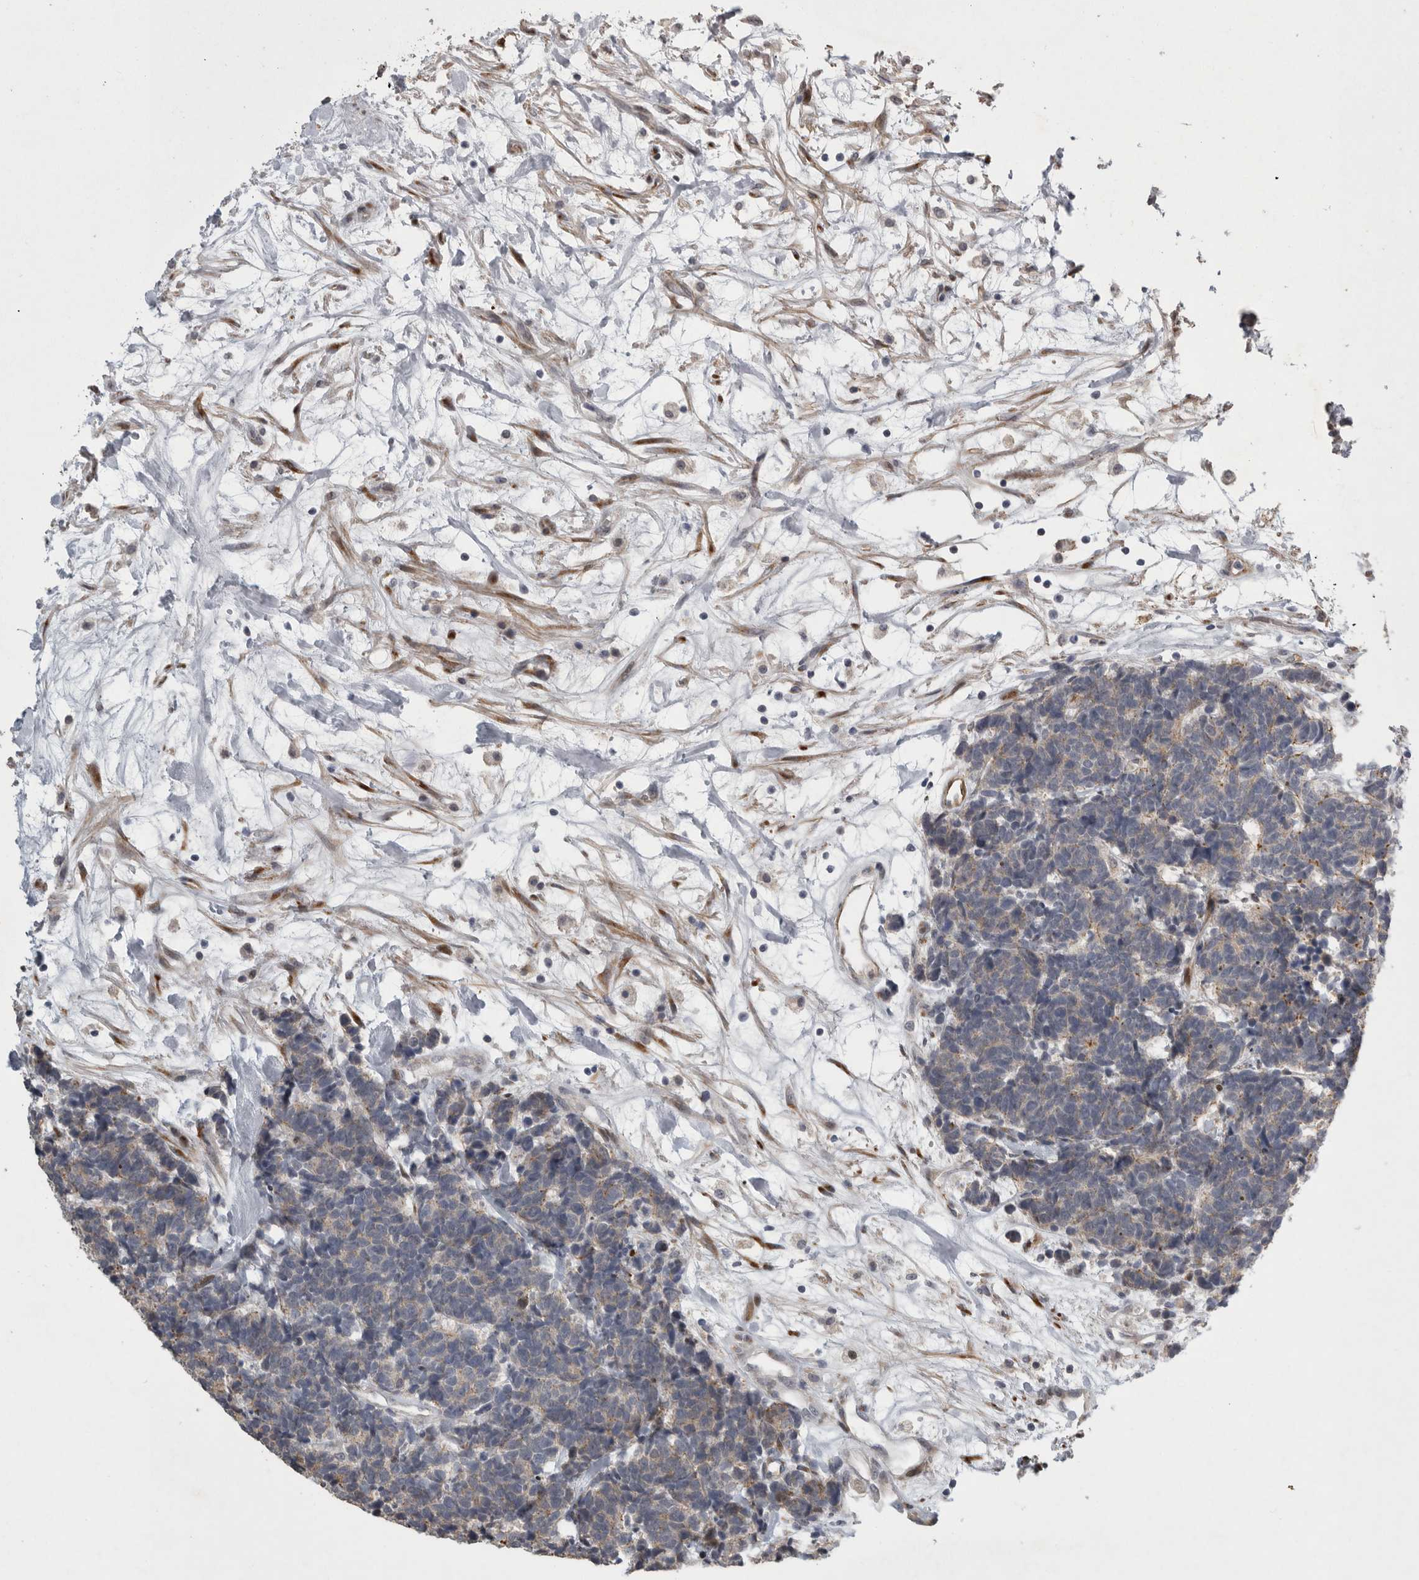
{"staining": {"intensity": "moderate", "quantity": "<25%", "location": "cytoplasmic/membranous"}, "tissue": "carcinoid", "cell_type": "Tumor cells", "image_type": "cancer", "snomed": [{"axis": "morphology", "description": "Carcinoma, NOS"}, {"axis": "morphology", "description": "Carcinoid, malignant, NOS"}, {"axis": "topography", "description": "Urinary bladder"}], "caption": "The immunohistochemical stain highlights moderate cytoplasmic/membranous positivity in tumor cells of malignant carcinoid tissue.", "gene": "MPDZ", "patient": {"sex": "male", "age": 57}}